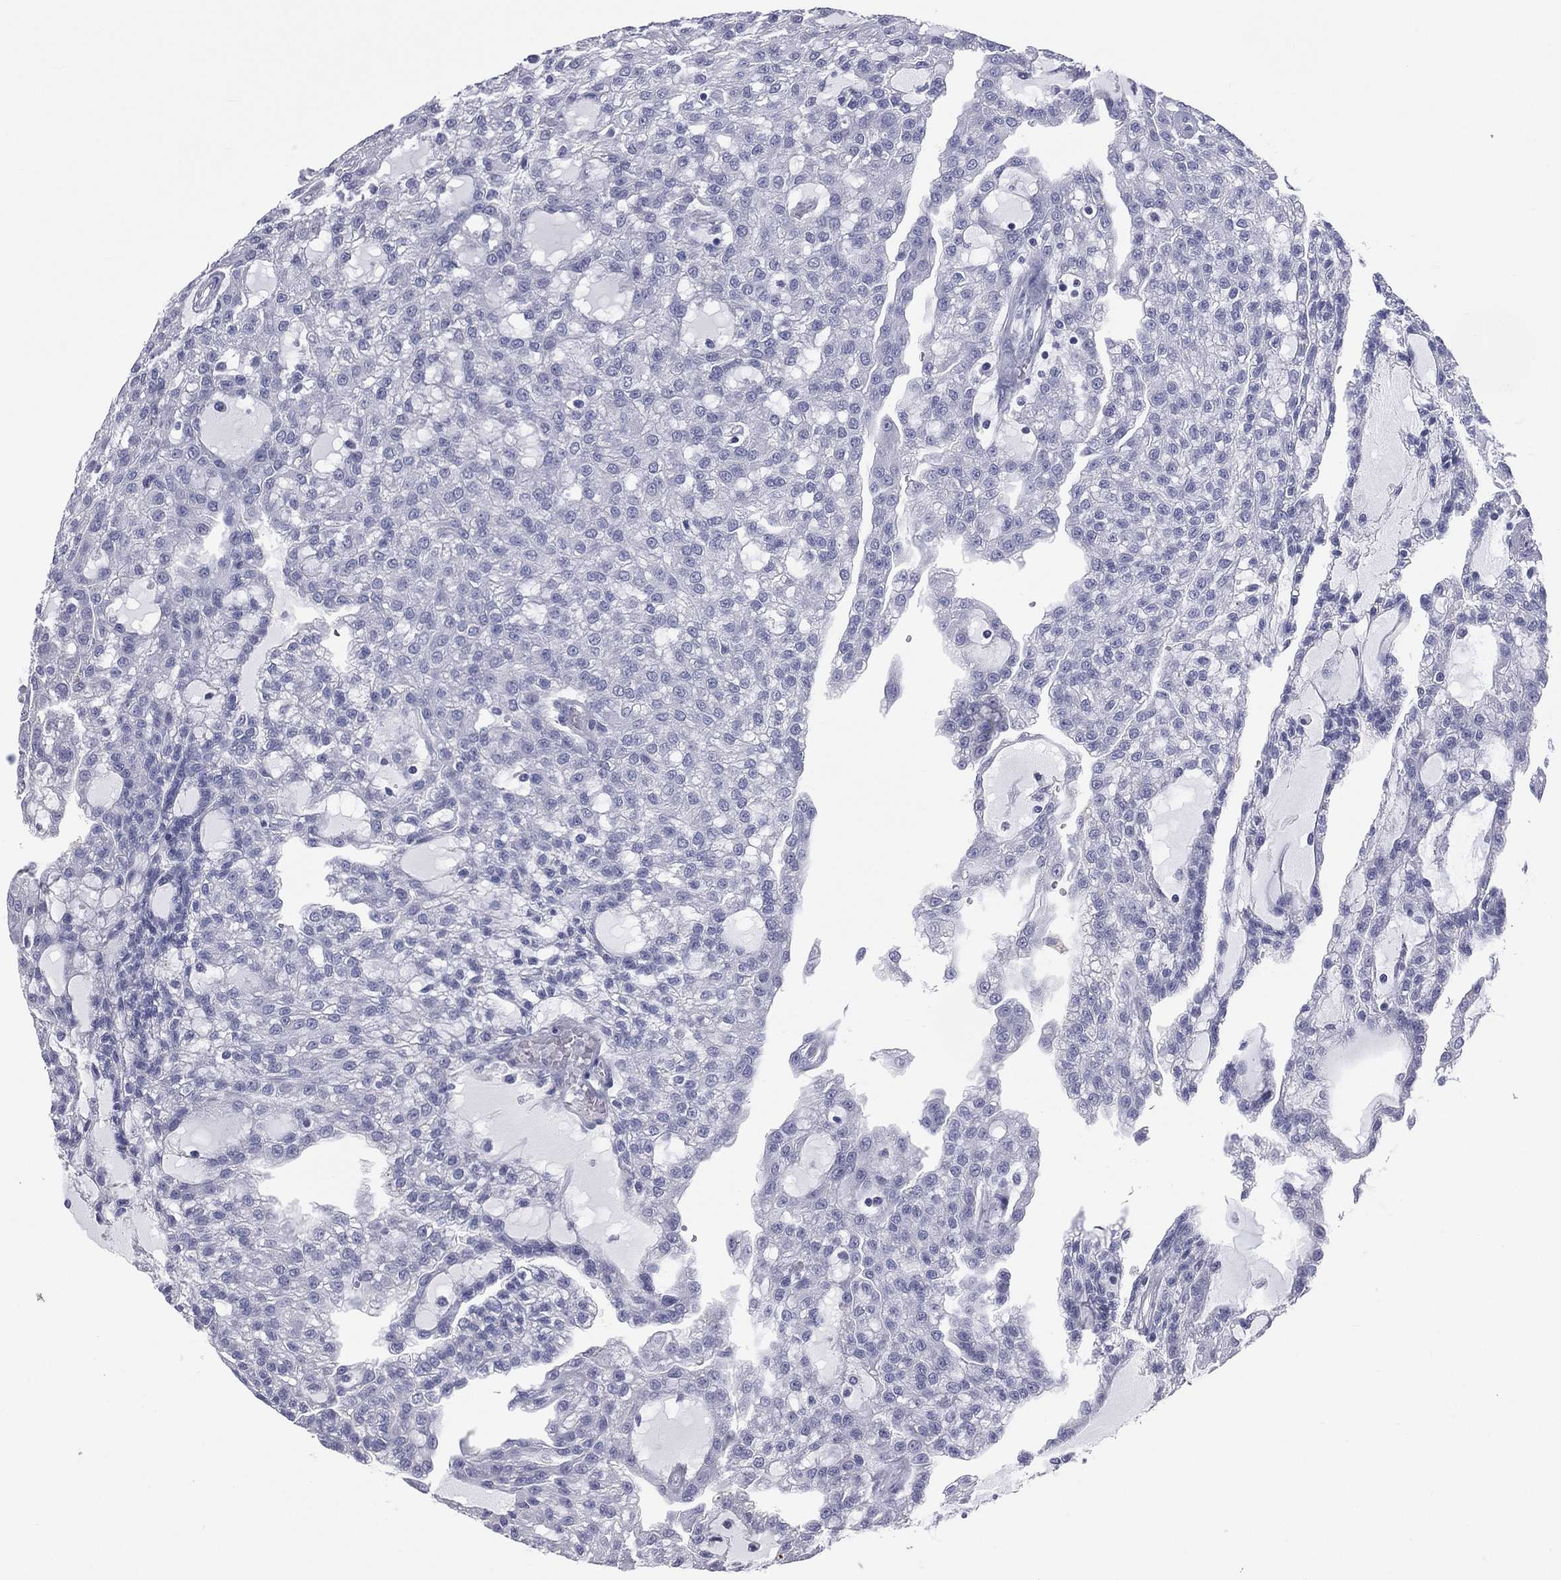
{"staining": {"intensity": "negative", "quantity": "none", "location": "none"}, "tissue": "renal cancer", "cell_type": "Tumor cells", "image_type": "cancer", "snomed": [{"axis": "morphology", "description": "Adenocarcinoma, NOS"}, {"axis": "topography", "description": "Kidney"}], "caption": "Histopathology image shows no significant protein positivity in tumor cells of renal adenocarcinoma.", "gene": "MLN", "patient": {"sex": "male", "age": 63}}